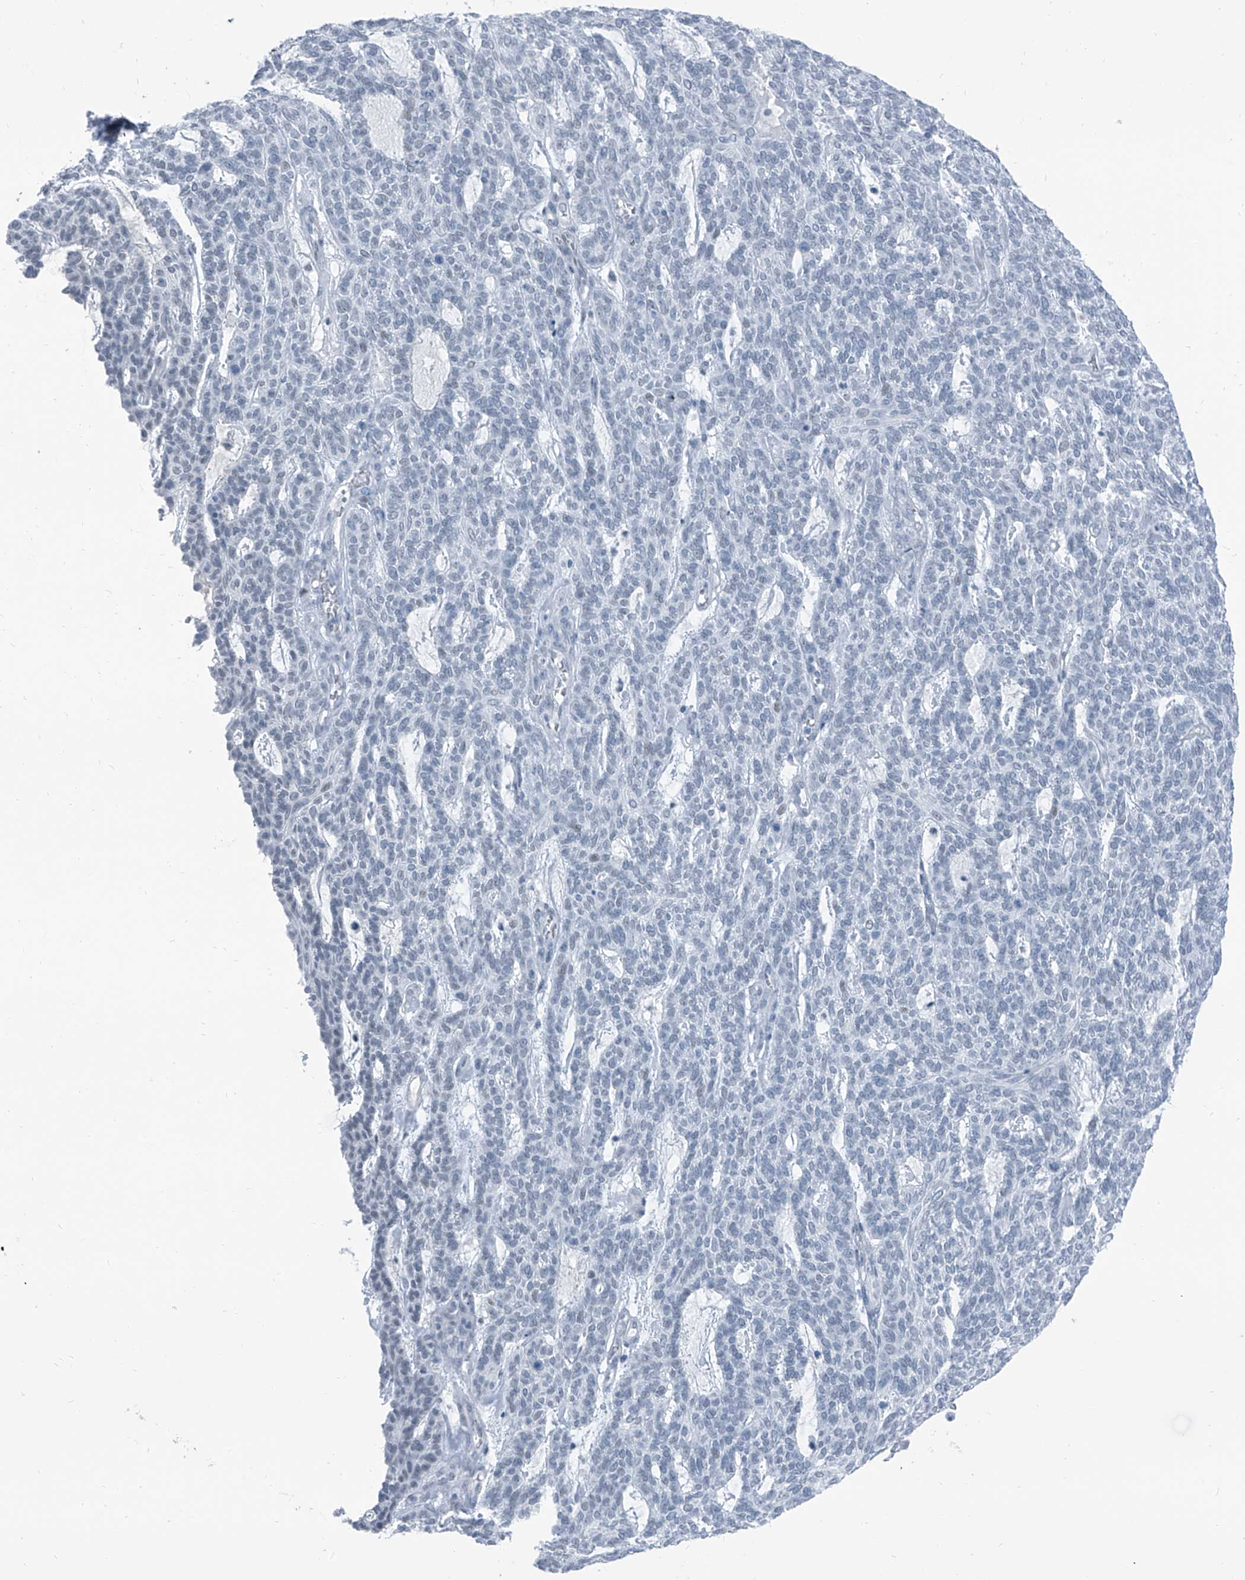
{"staining": {"intensity": "negative", "quantity": "none", "location": "none"}, "tissue": "skin cancer", "cell_type": "Tumor cells", "image_type": "cancer", "snomed": [{"axis": "morphology", "description": "Squamous cell carcinoma, NOS"}, {"axis": "topography", "description": "Skin"}], "caption": "IHC micrograph of human squamous cell carcinoma (skin) stained for a protein (brown), which shows no staining in tumor cells. (DAB immunohistochemistry (IHC) with hematoxylin counter stain).", "gene": "RGN", "patient": {"sex": "female", "age": 90}}